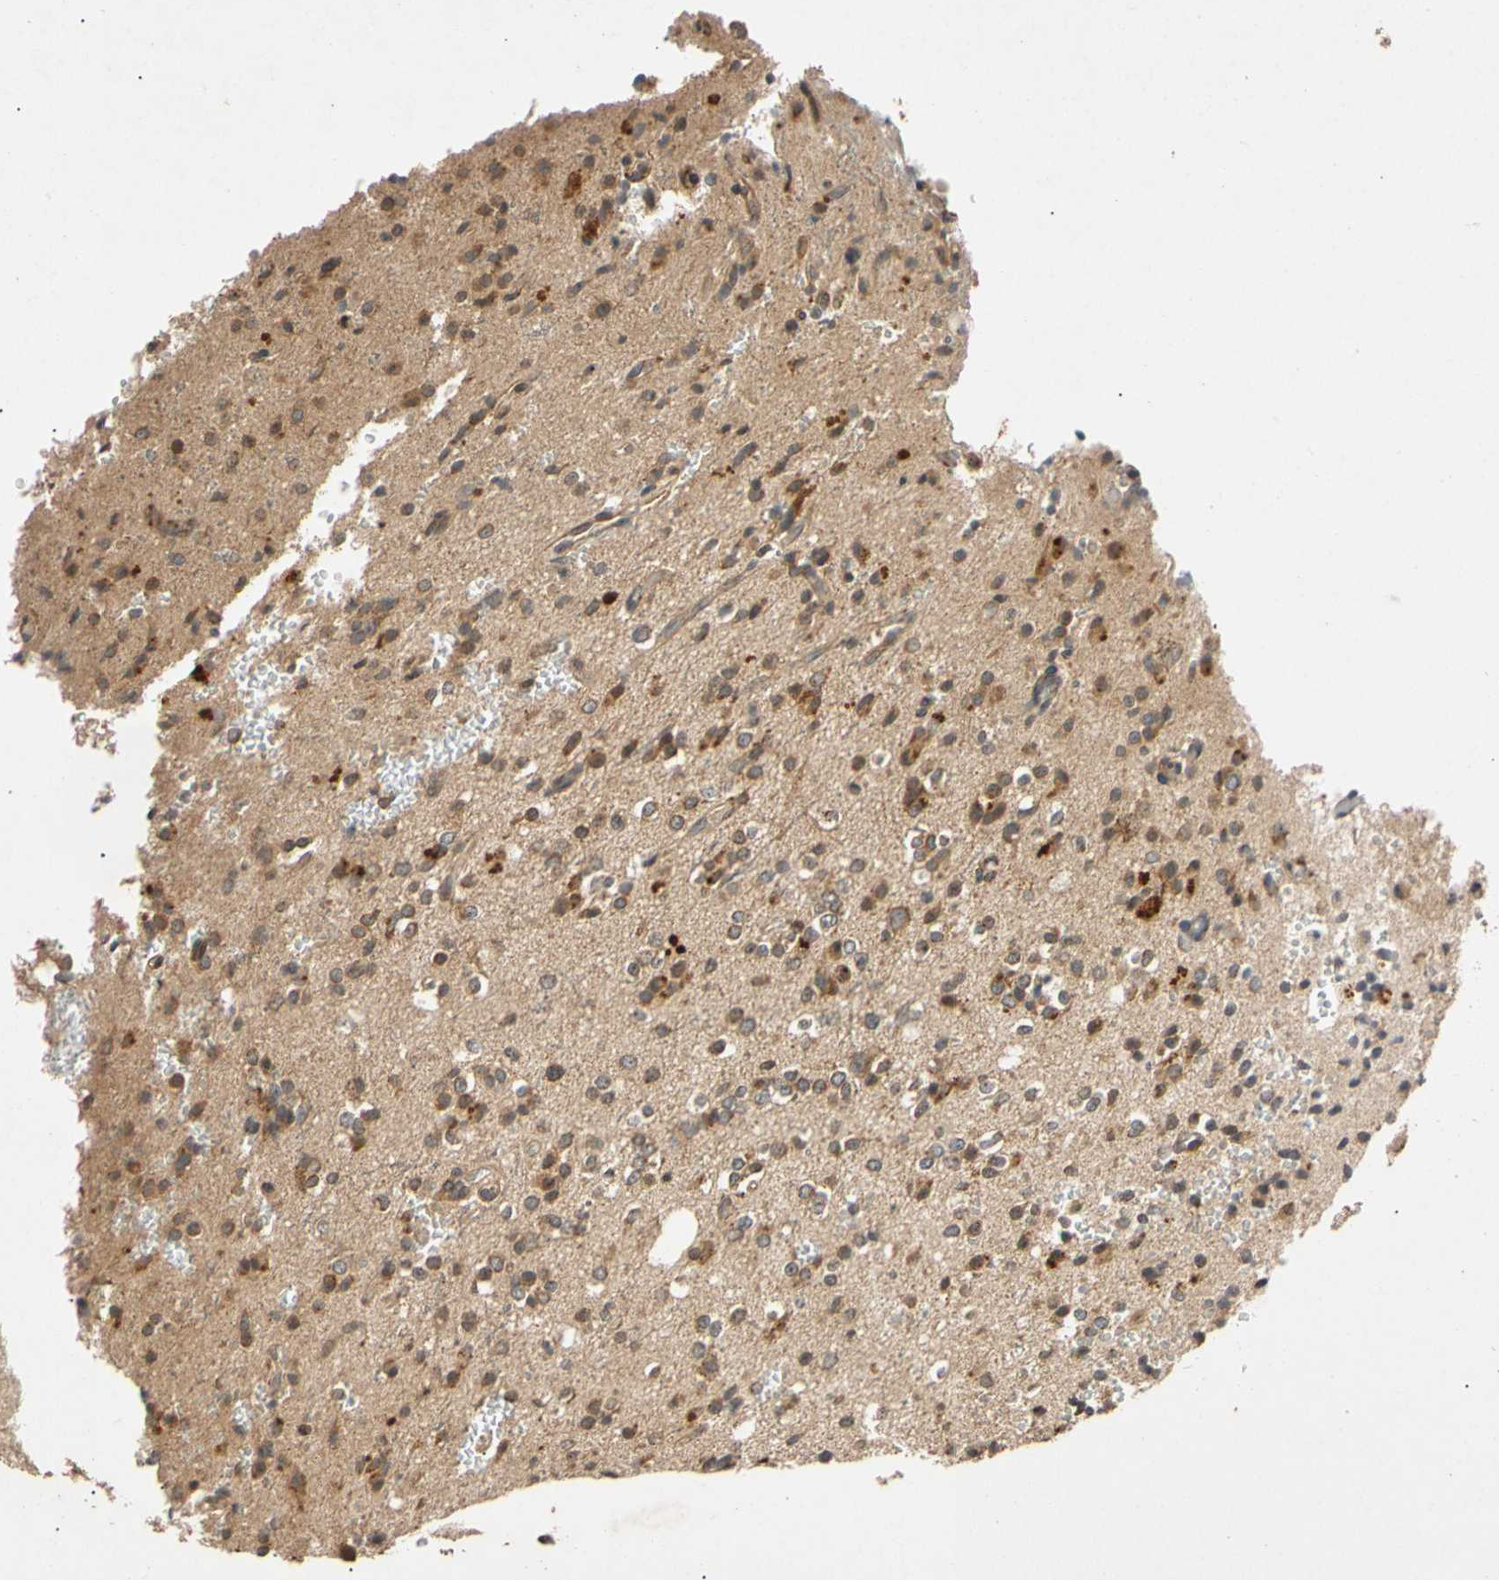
{"staining": {"intensity": "moderate", "quantity": ">75%", "location": "cytoplasmic/membranous"}, "tissue": "glioma", "cell_type": "Tumor cells", "image_type": "cancer", "snomed": [{"axis": "morphology", "description": "Glioma, malignant, High grade"}, {"axis": "topography", "description": "Brain"}], "caption": "A brown stain shows moderate cytoplasmic/membranous positivity of a protein in malignant high-grade glioma tumor cells.", "gene": "MRPS22", "patient": {"sex": "male", "age": 47}}